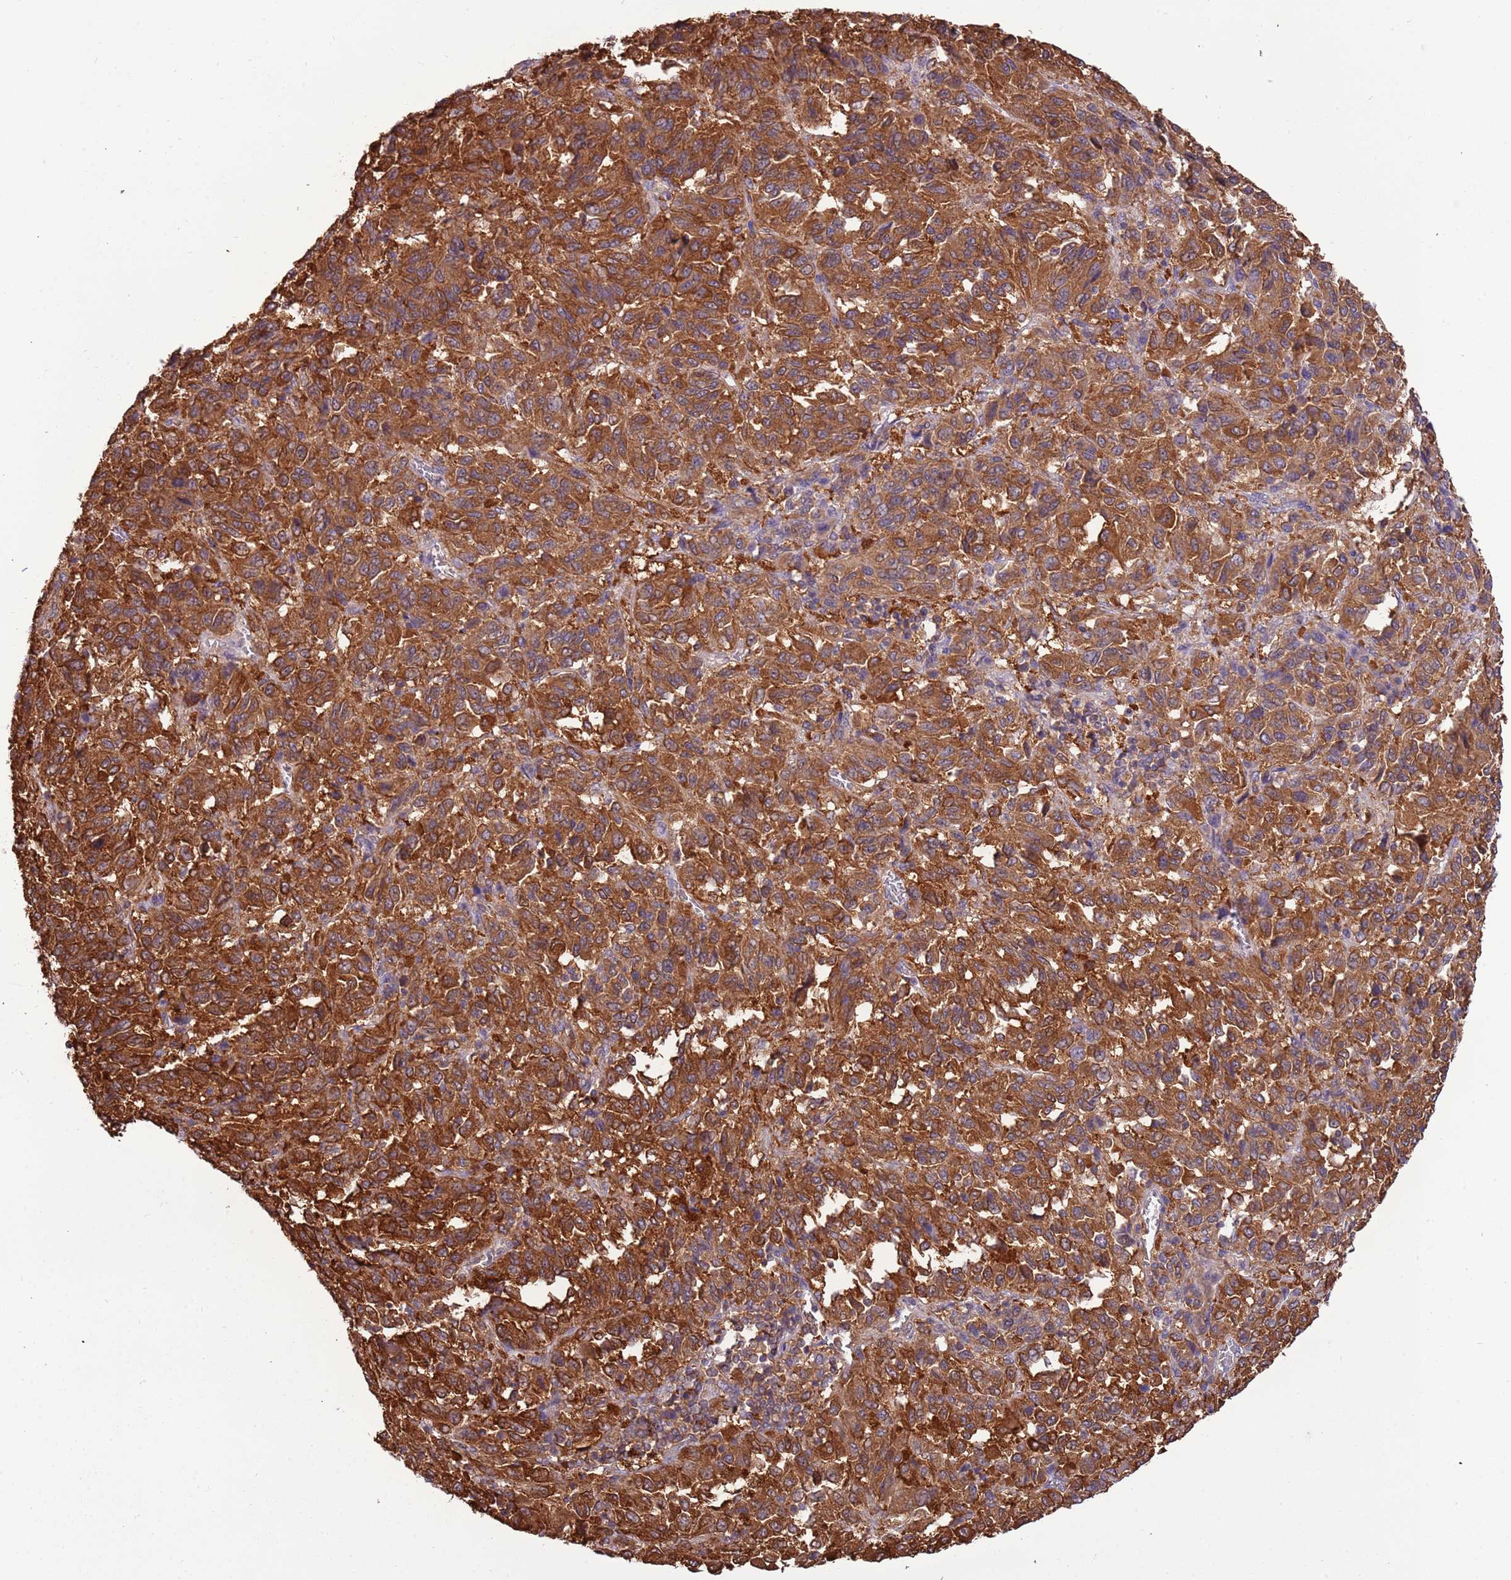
{"staining": {"intensity": "strong", "quantity": ">75%", "location": "cytoplasmic/membranous"}, "tissue": "melanoma", "cell_type": "Tumor cells", "image_type": "cancer", "snomed": [{"axis": "morphology", "description": "Malignant melanoma, Metastatic site"}, {"axis": "topography", "description": "Lung"}], "caption": "A brown stain highlights strong cytoplasmic/membranous expression of a protein in human malignant melanoma (metastatic site) tumor cells.", "gene": "STIP1", "patient": {"sex": "male", "age": 64}}